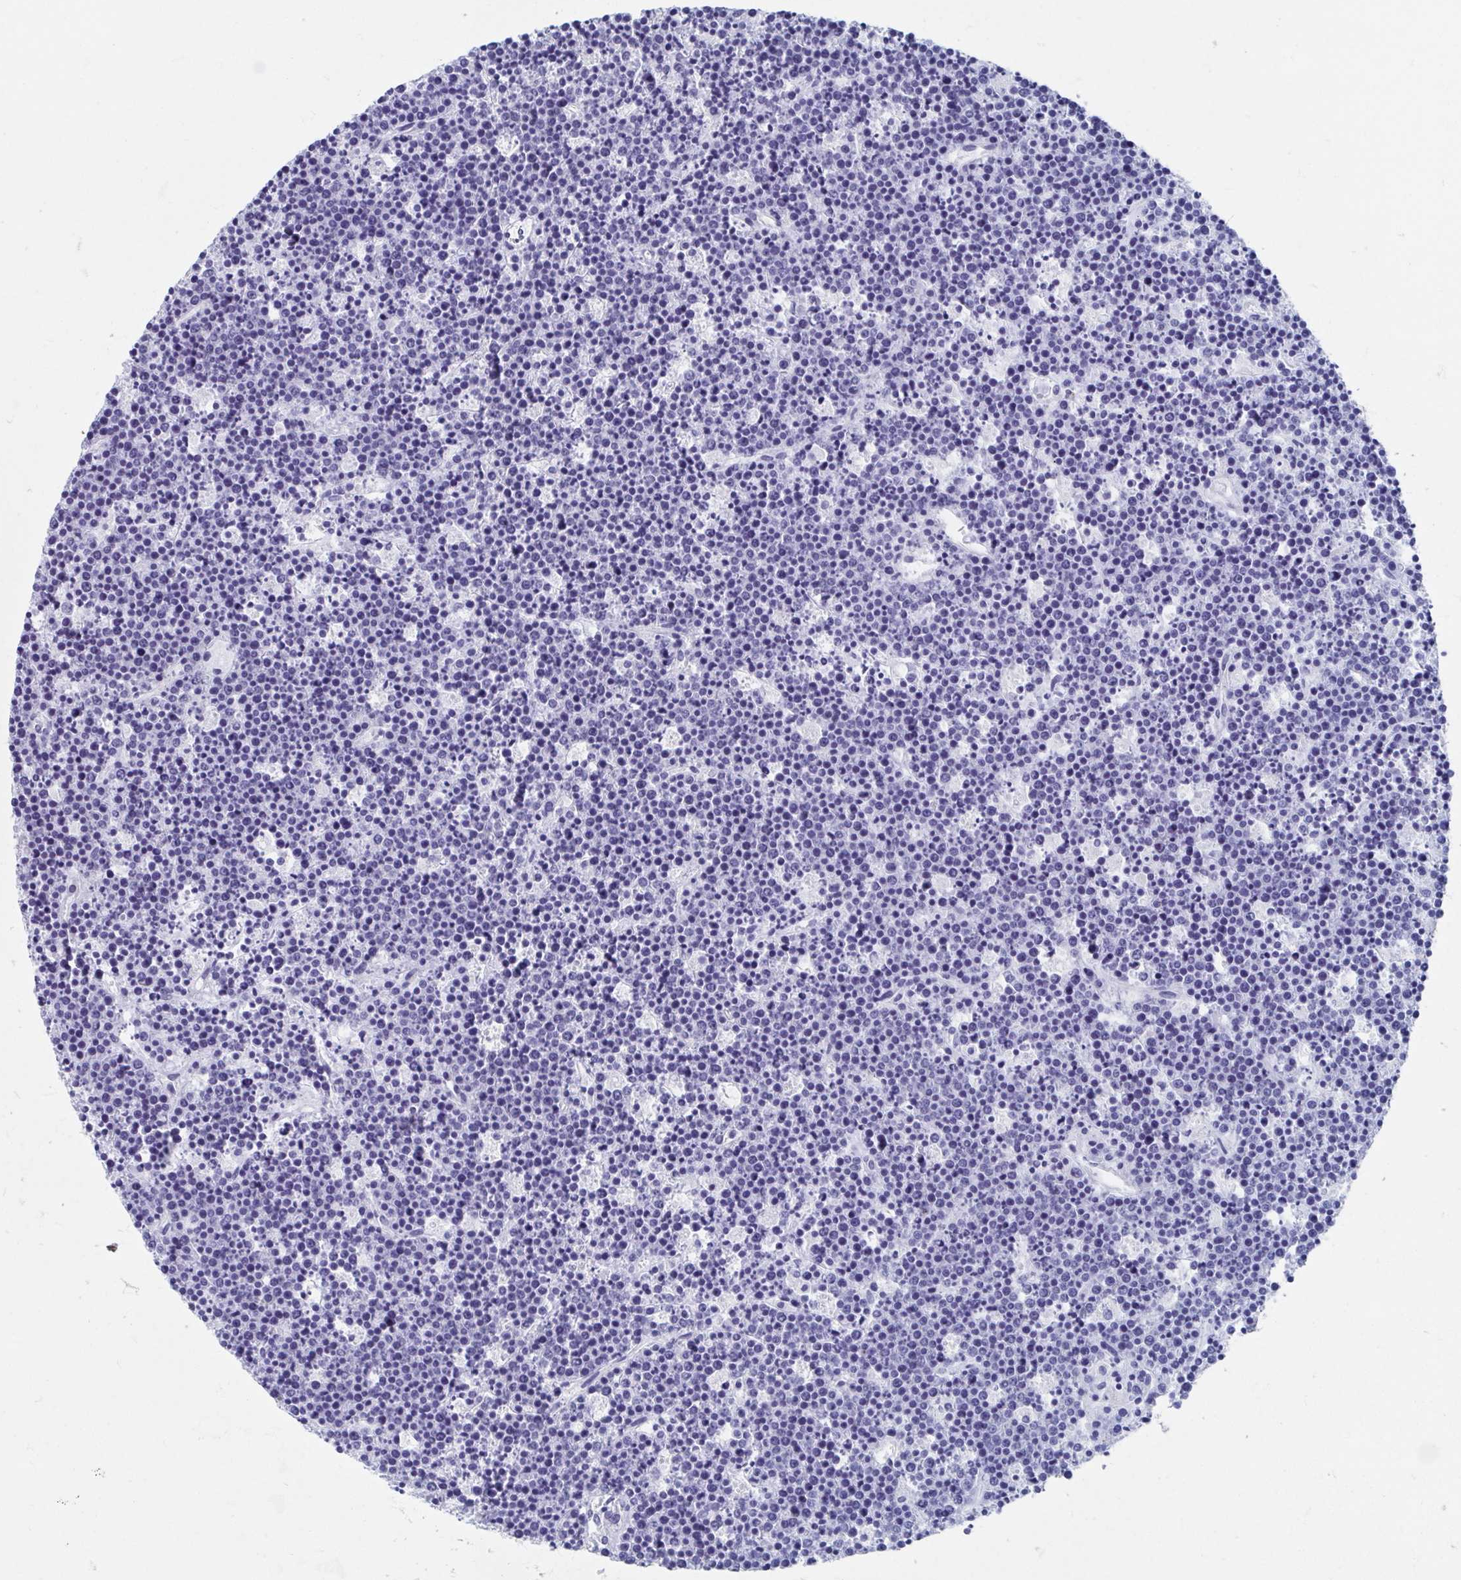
{"staining": {"intensity": "negative", "quantity": "none", "location": "none"}, "tissue": "lymphoma", "cell_type": "Tumor cells", "image_type": "cancer", "snomed": [{"axis": "morphology", "description": "Malignant lymphoma, non-Hodgkin's type, High grade"}, {"axis": "topography", "description": "Ovary"}], "caption": "DAB (3,3'-diaminobenzidine) immunohistochemical staining of lymphoma displays no significant staining in tumor cells. (DAB (3,3'-diaminobenzidine) immunohistochemistry (IHC), high magnification).", "gene": "SHCBP1L", "patient": {"sex": "female", "age": 56}}